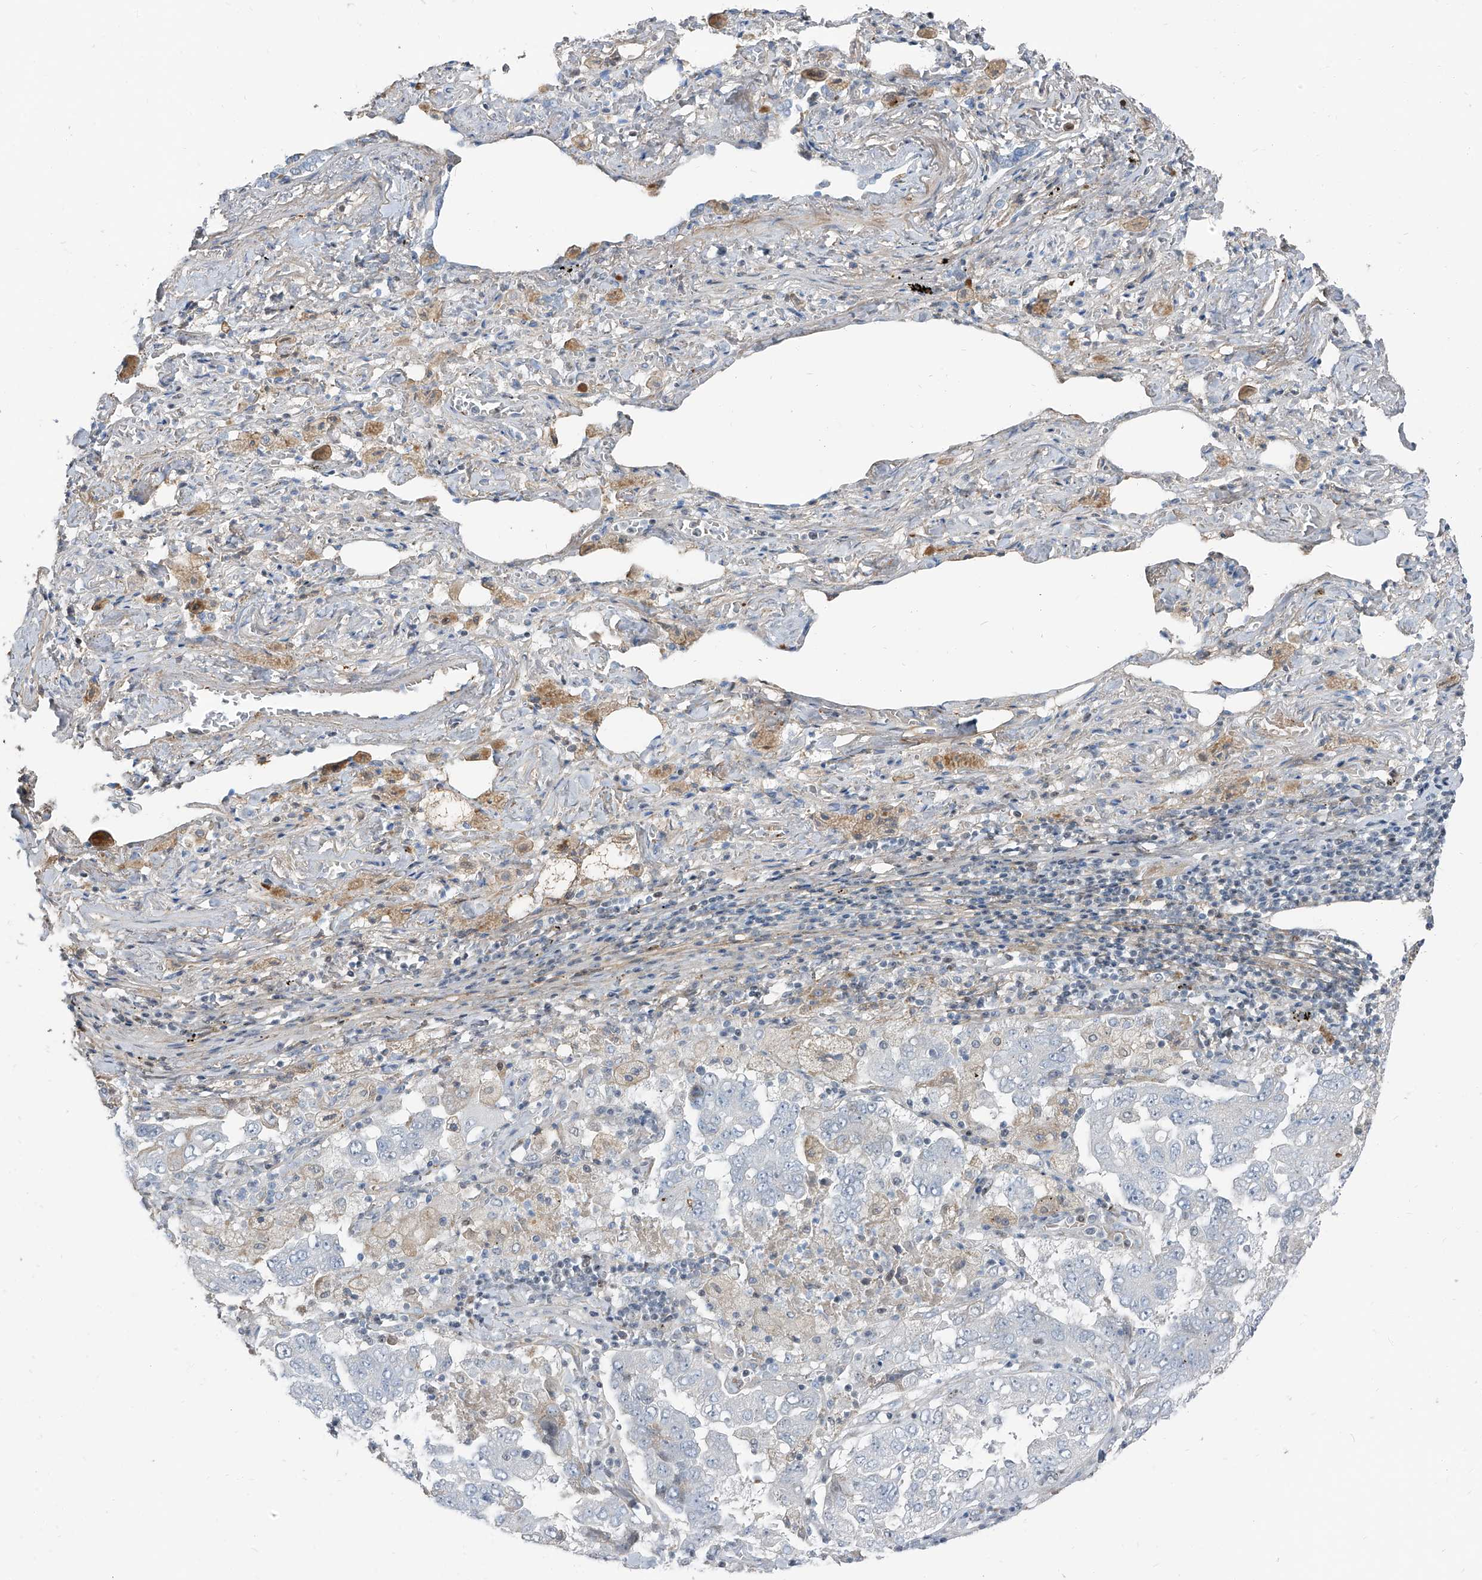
{"staining": {"intensity": "negative", "quantity": "none", "location": "none"}, "tissue": "lung cancer", "cell_type": "Tumor cells", "image_type": "cancer", "snomed": [{"axis": "morphology", "description": "Adenocarcinoma, NOS"}, {"axis": "topography", "description": "Lung"}], "caption": "Image shows no protein positivity in tumor cells of lung cancer tissue.", "gene": "HOXA3", "patient": {"sex": "female", "age": 51}}